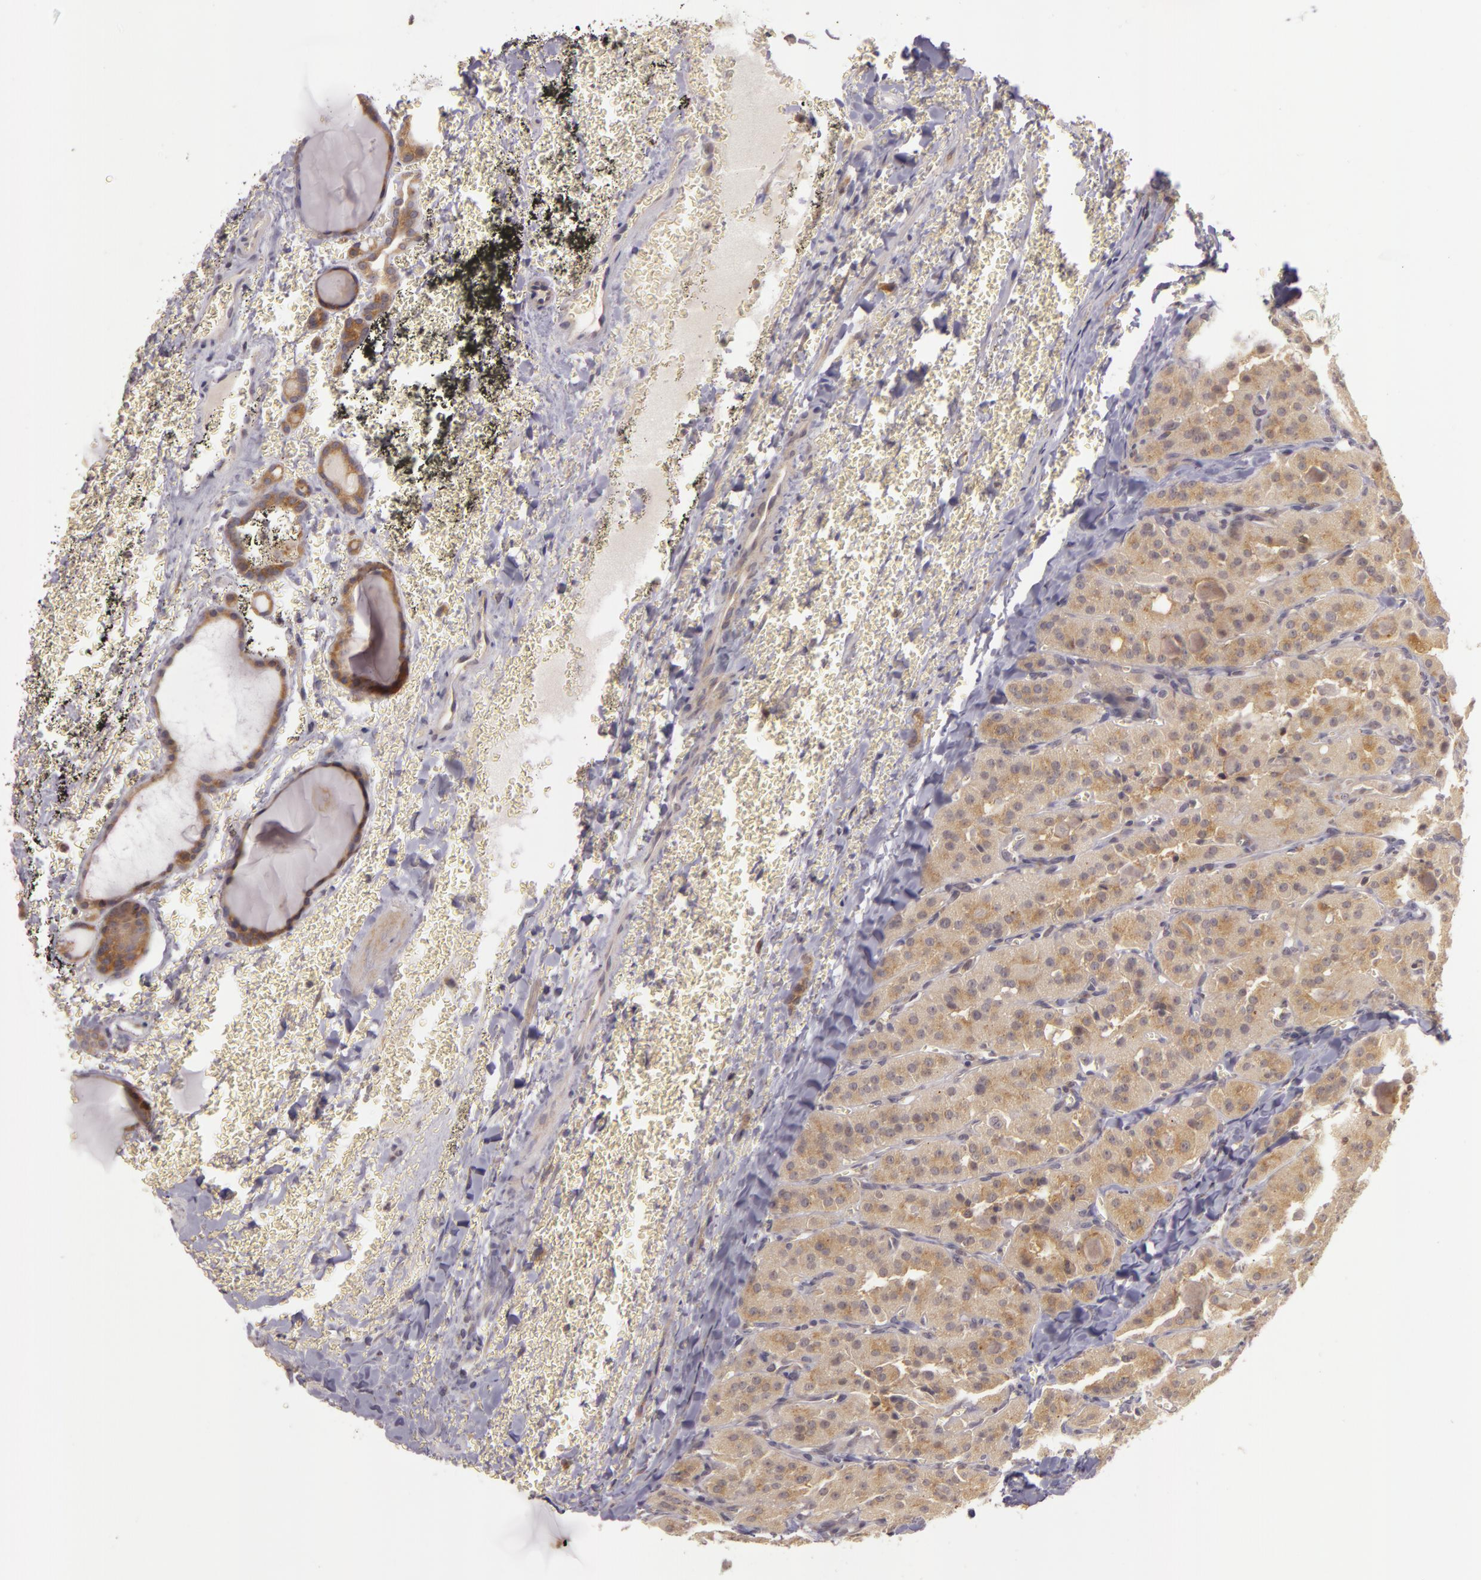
{"staining": {"intensity": "moderate", "quantity": ">75%", "location": "cytoplasmic/membranous"}, "tissue": "thyroid cancer", "cell_type": "Tumor cells", "image_type": "cancer", "snomed": [{"axis": "morphology", "description": "Carcinoma, NOS"}, {"axis": "topography", "description": "Thyroid gland"}], "caption": "Thyroid cancer stained with a protein marker demonstrates moderate staining in tumor cells.", "gene": "PPP1R3F", "patient": {"sex": "male", "age": 76}}